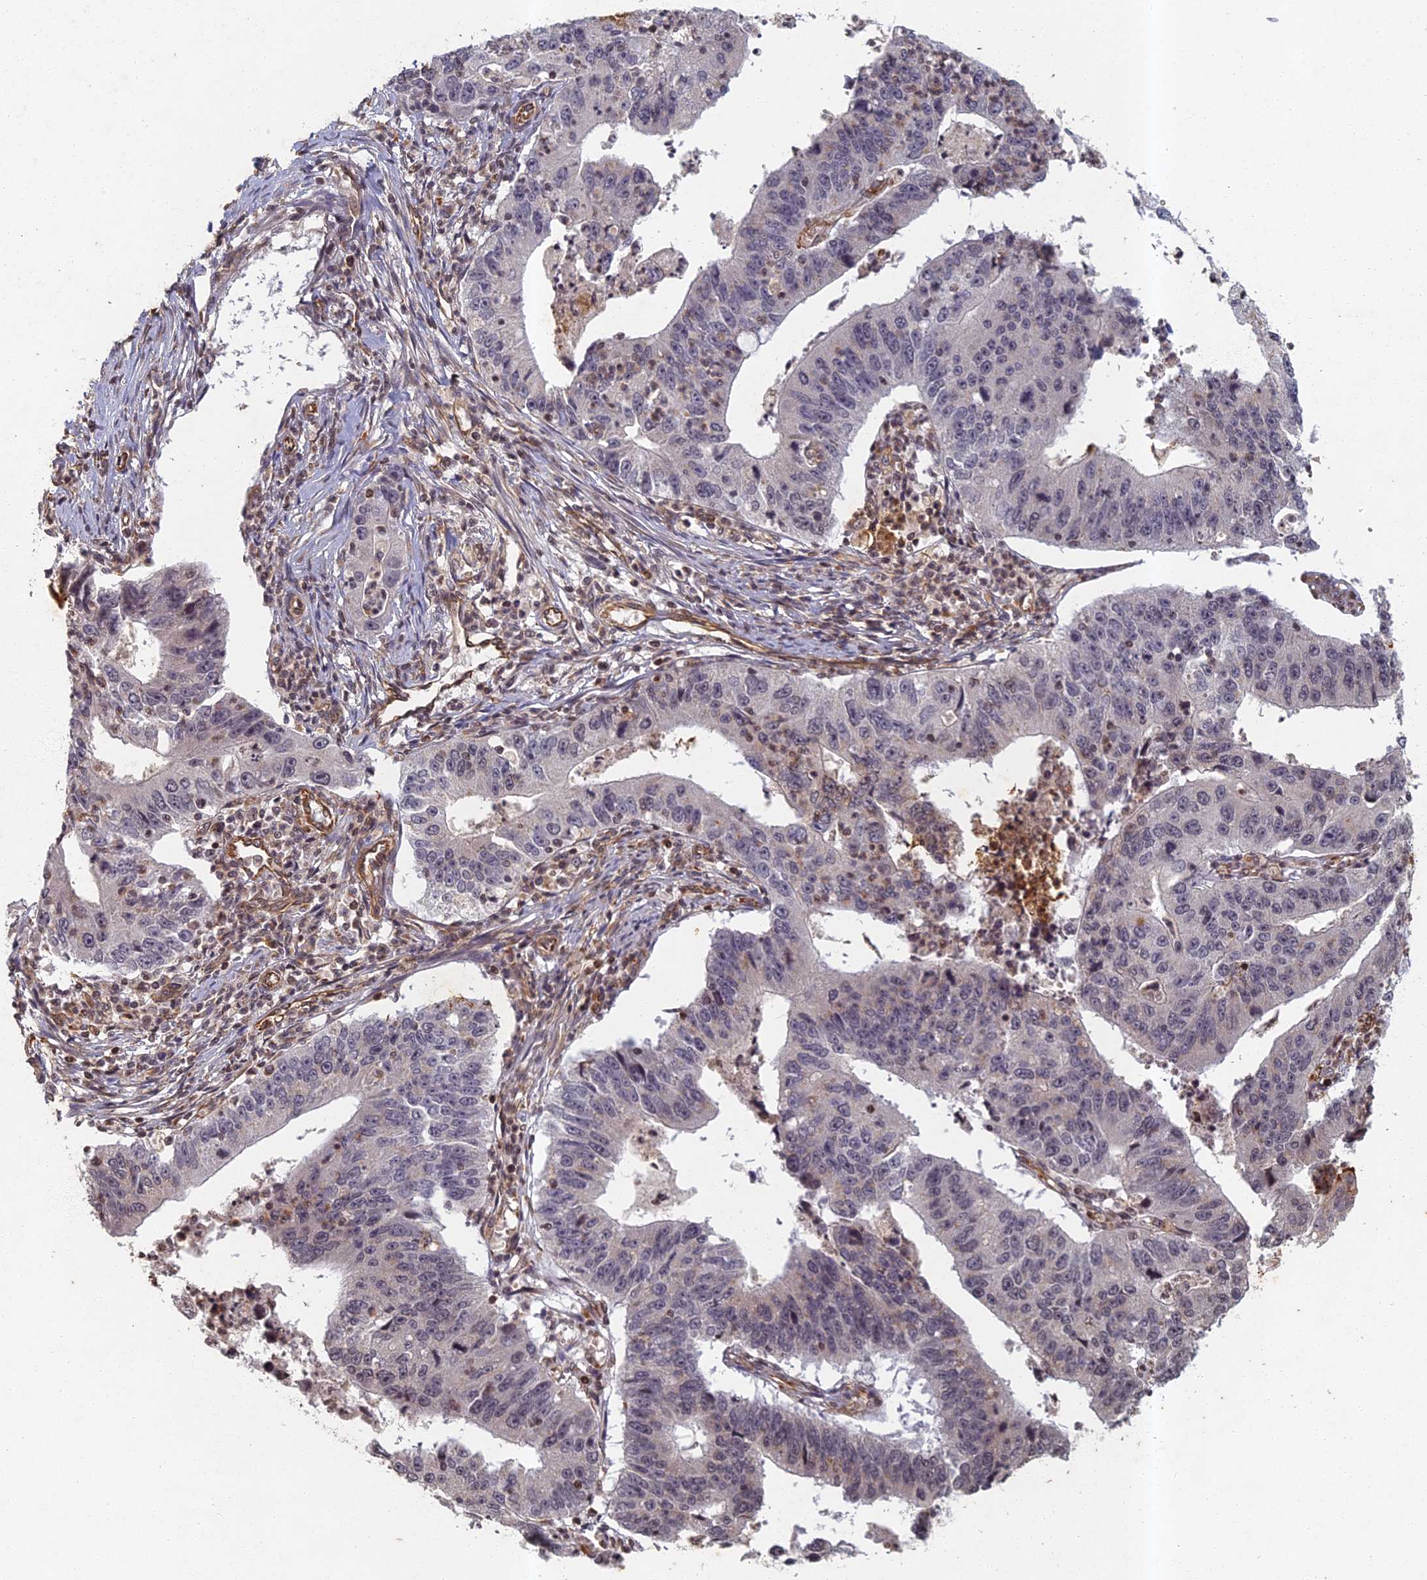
{"staining": {"intensity": "negative", "quantity": "none", "location": "none"}, "tissue": "stomach cancer", "cell_type": "Tumor cells", "image_type": "cancer", "snomed": [{"axis": "morphology", "description": "Adenocarcinoma, NOS"}, {"axis": "topography", "description": "Stomach"}], "caption": "DAB (3,3'-diaminobenzidine) immunohistochemical staining of adenocarcinoma (stomach) demonstrates no significant expression in tumor cells.", "gene": "ABCB10", "patient": {"sex": "male", "age": 59}}